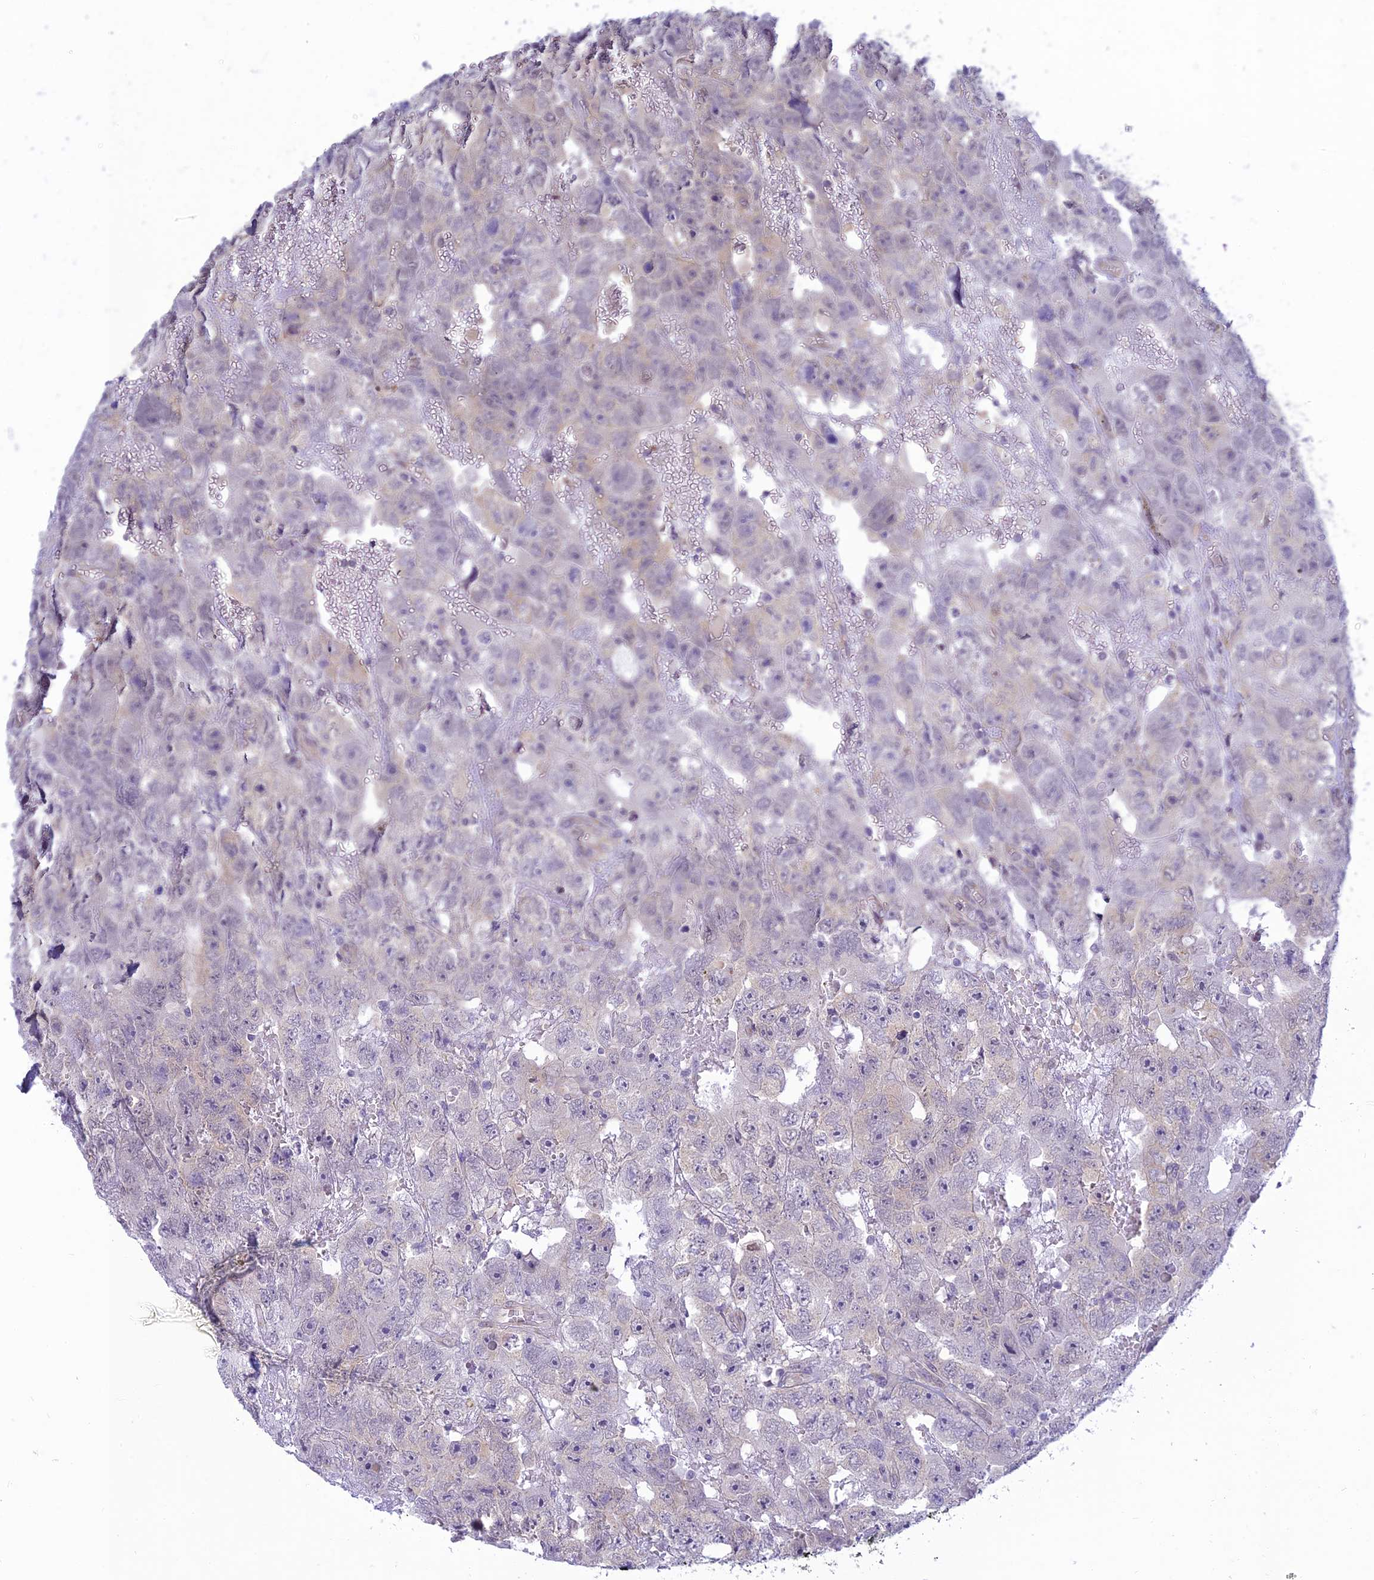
{"staining": {"intensity": "negative", "quantity": "none", "location": "none"}, "tissue": "testis cancer", "cell_type": "Tumor cells", "image_type": "cancer", "snomed": [{"axis": "morphology", "description": "Carcinoma, Embryonal, NOS"}, {"axis": "topography", "description": "Testis"}], "caption": "Tumor cells show no significant protein expression in testis cancer (embryonal carcinoma). The staining was performed using DAB to visualize the protein expression in brown, while the nuclei were stained in blue with hematoxylin (Magnification: 20x).", "gene": "SKIC8", "patient": {"sex": "male", "age": 45}}